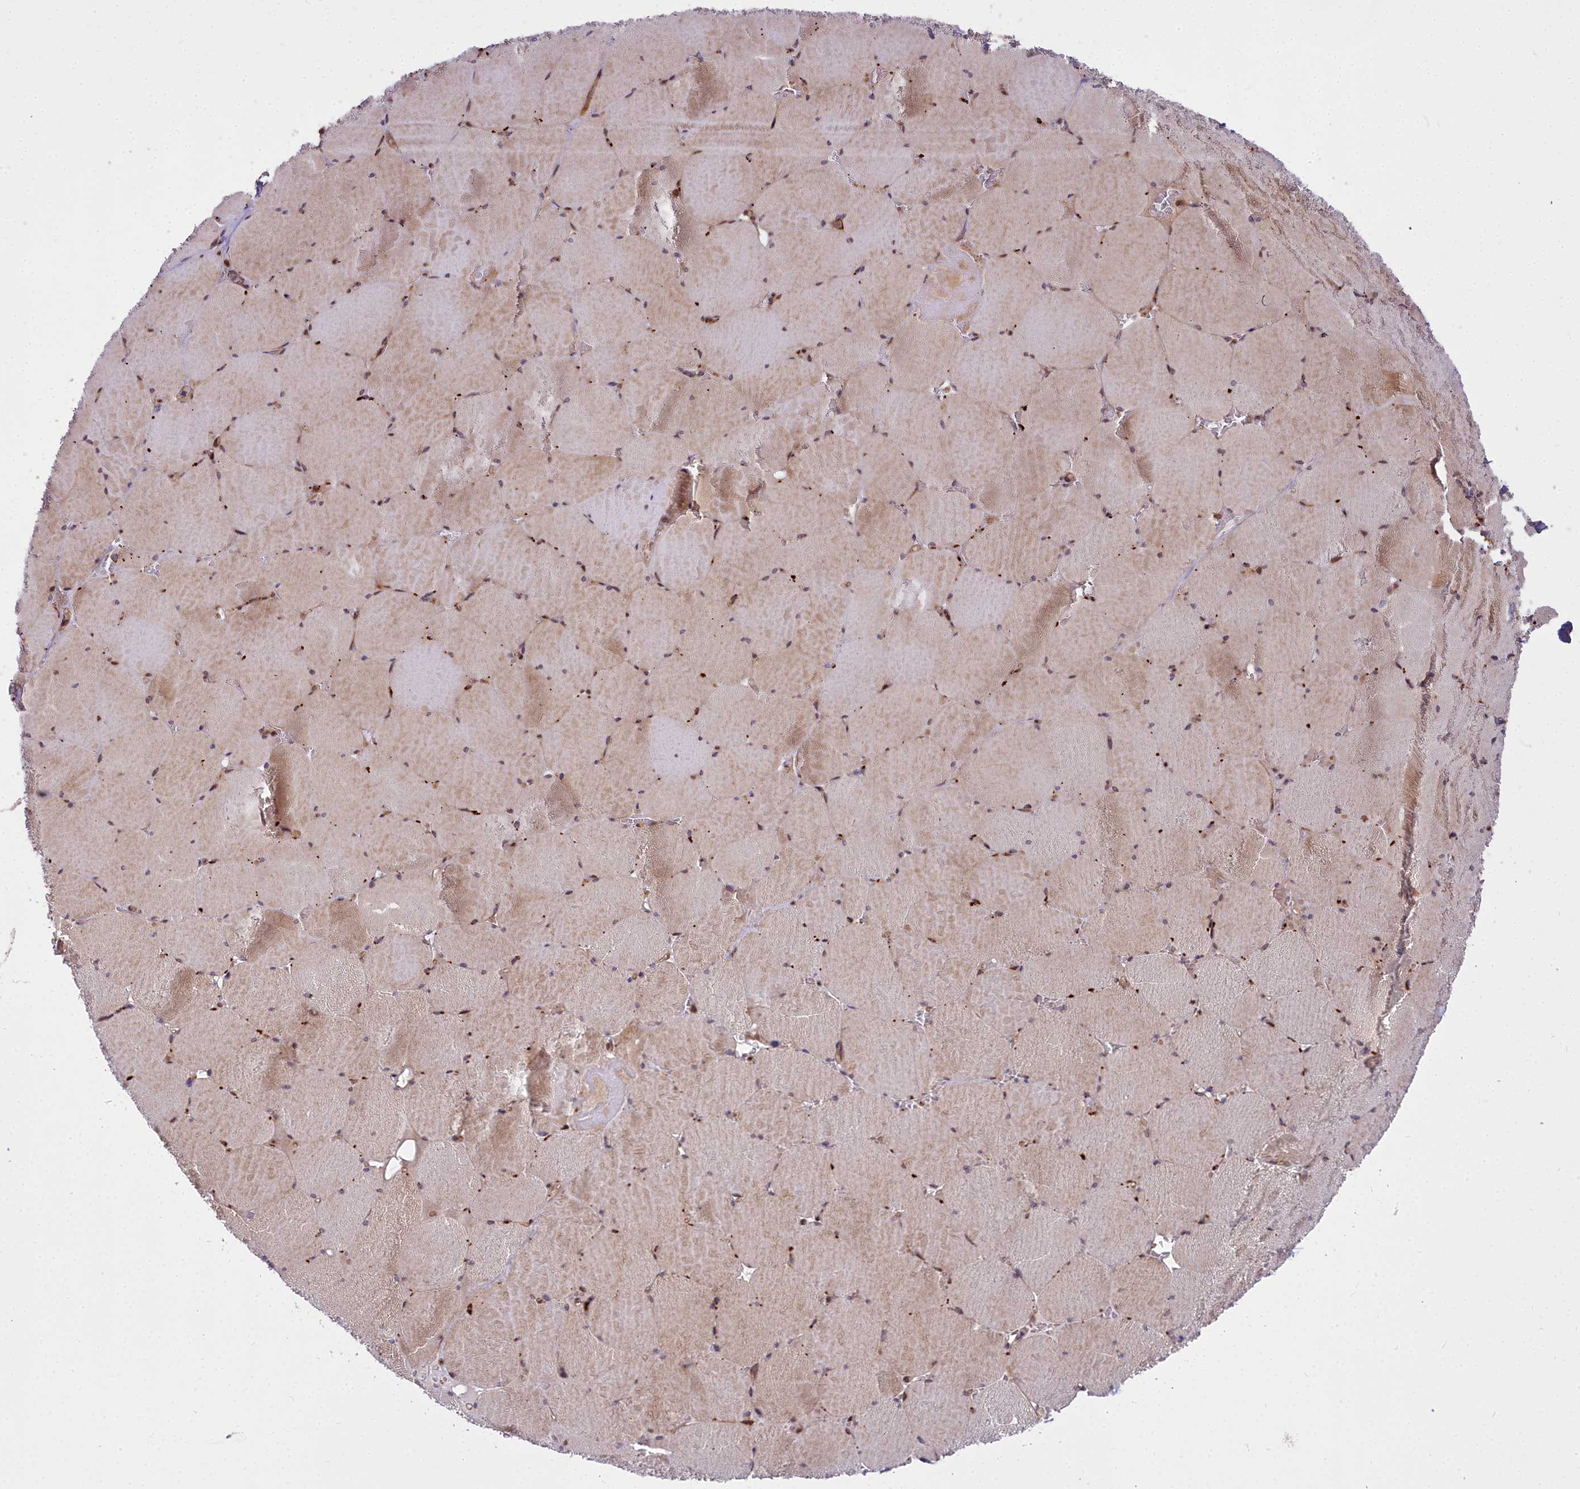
{"staining": {"intensity": "moderate", "quantity": "25%-75%", "location": "cytoplasmic/membranous"}, "tissue": "skeletal muscle", "cell_type": "Myocytes", "image_type": "normal", "snomed": [{"axis": "morphology", "description": "Normal tissue, NOS"}, {"axis": "topography", "description": "Skeletal muscle"}, {"axis": "topography", "description": "Head-Neck"}], "caption": "Approximately 25%-75% of myocytes in benign skeletal muscle display moderate cytoplasmic/membranous protein expression as visualized by brown immunohistochemical staining.", "gene": "GLYATL3", "patient": {"sex": "male", "age": 66}}